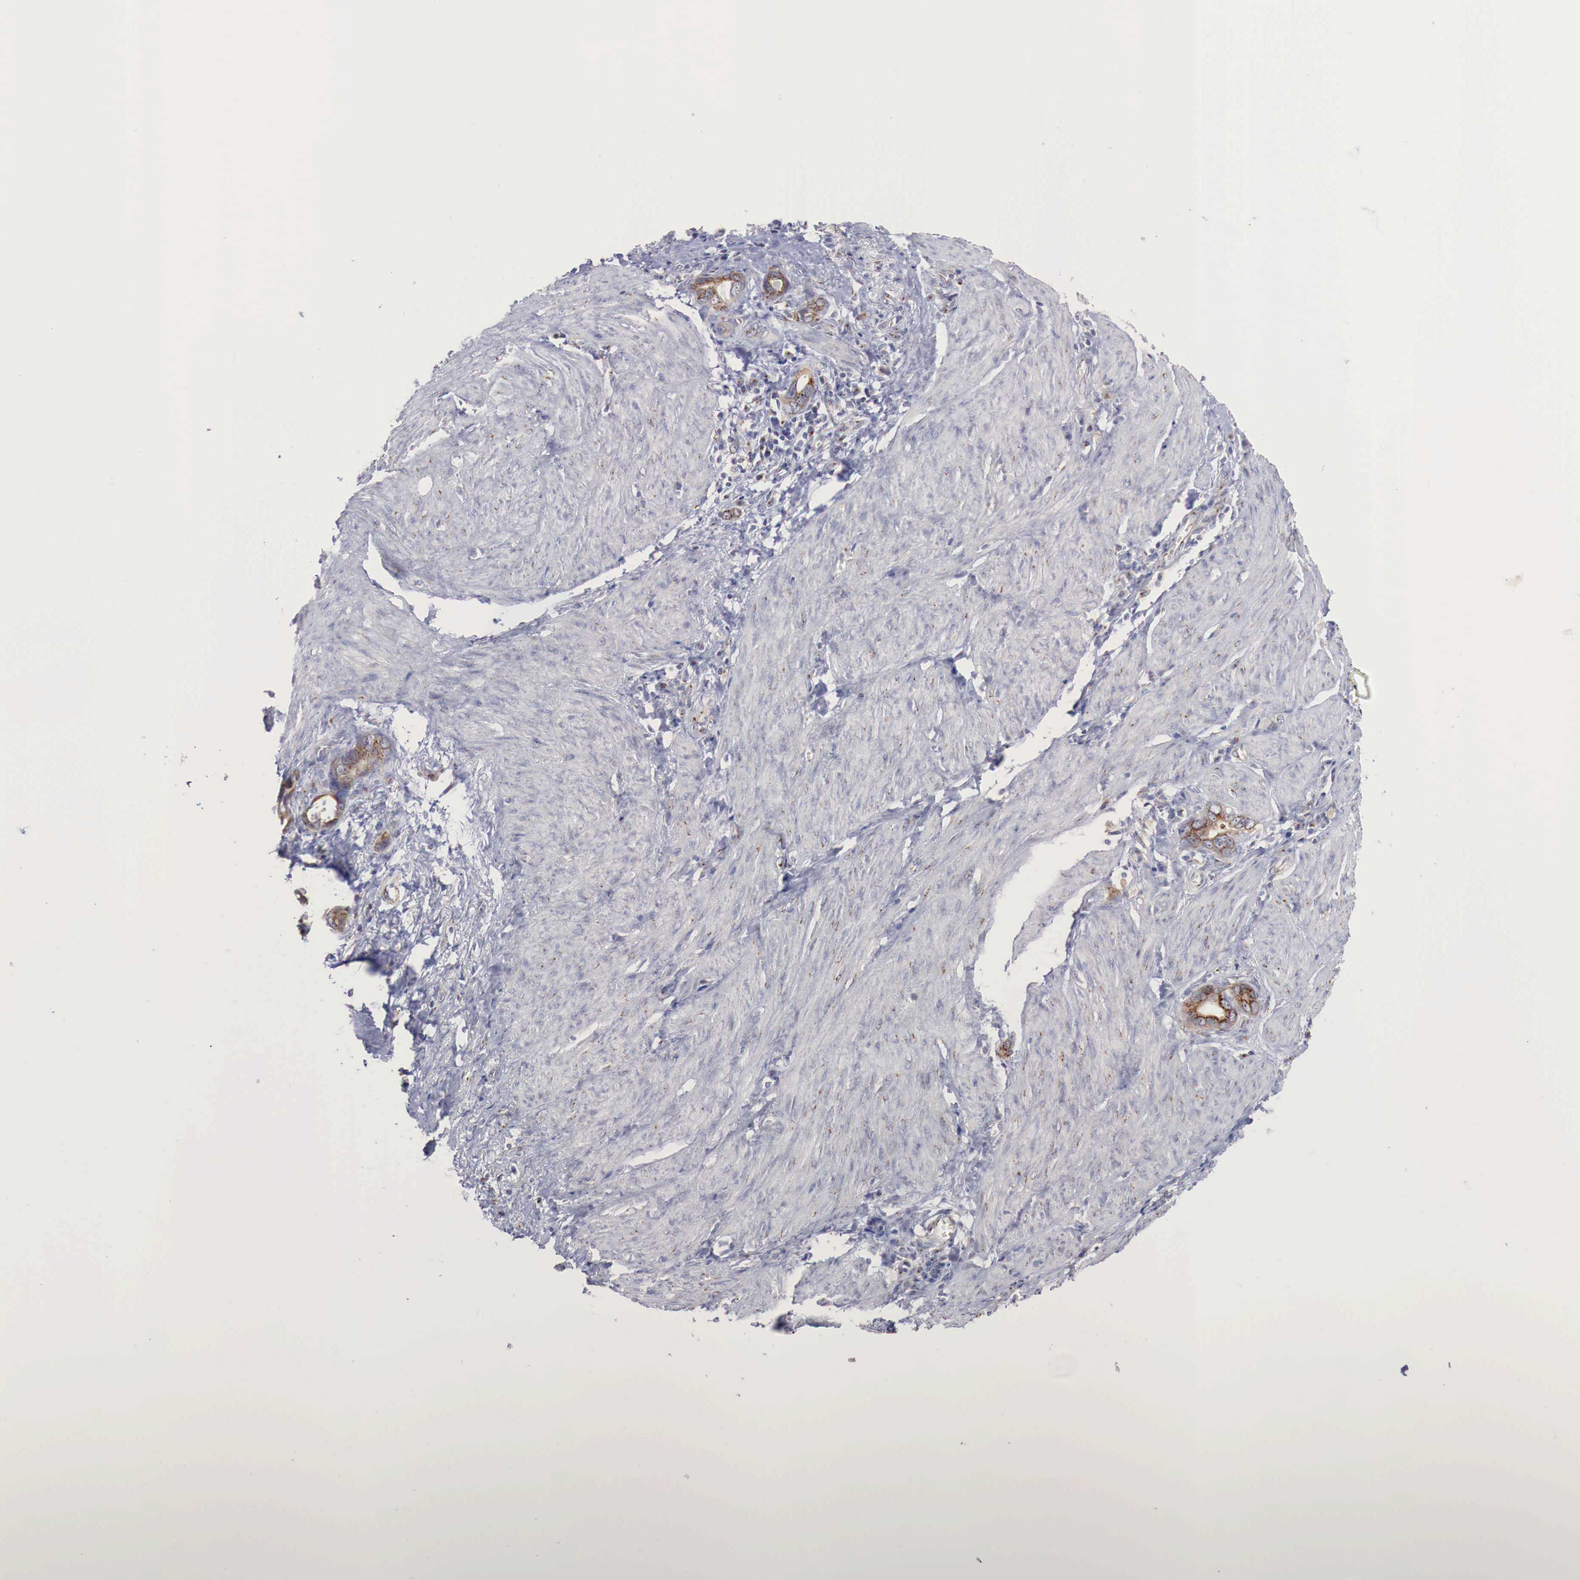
{"staining": {"intensity": "moderate", "quantity": "25%-75%", "location": "cytoplasmic/membranous"}, "tissue": "stomach cancer", "cell_type": "Tumor cells", "image_type": "cancer", "snomed": [{"axis": "morphology", "description": "Adenocarcinoma, NOS"}, {"axis": "topography", "description": "Stomach"}], "caption": "DAB immunohistochemical staining of stomach cancer (adenocarcinoma) shows moderate cytoplasmic/membranous protein positivity in about 25%-75% of tumor cells. (brown staining indicates protein expression, while blue staining denotes nuclei).", "gene": "SYAP1", "patient": {"sex": "male", "age": 78}}